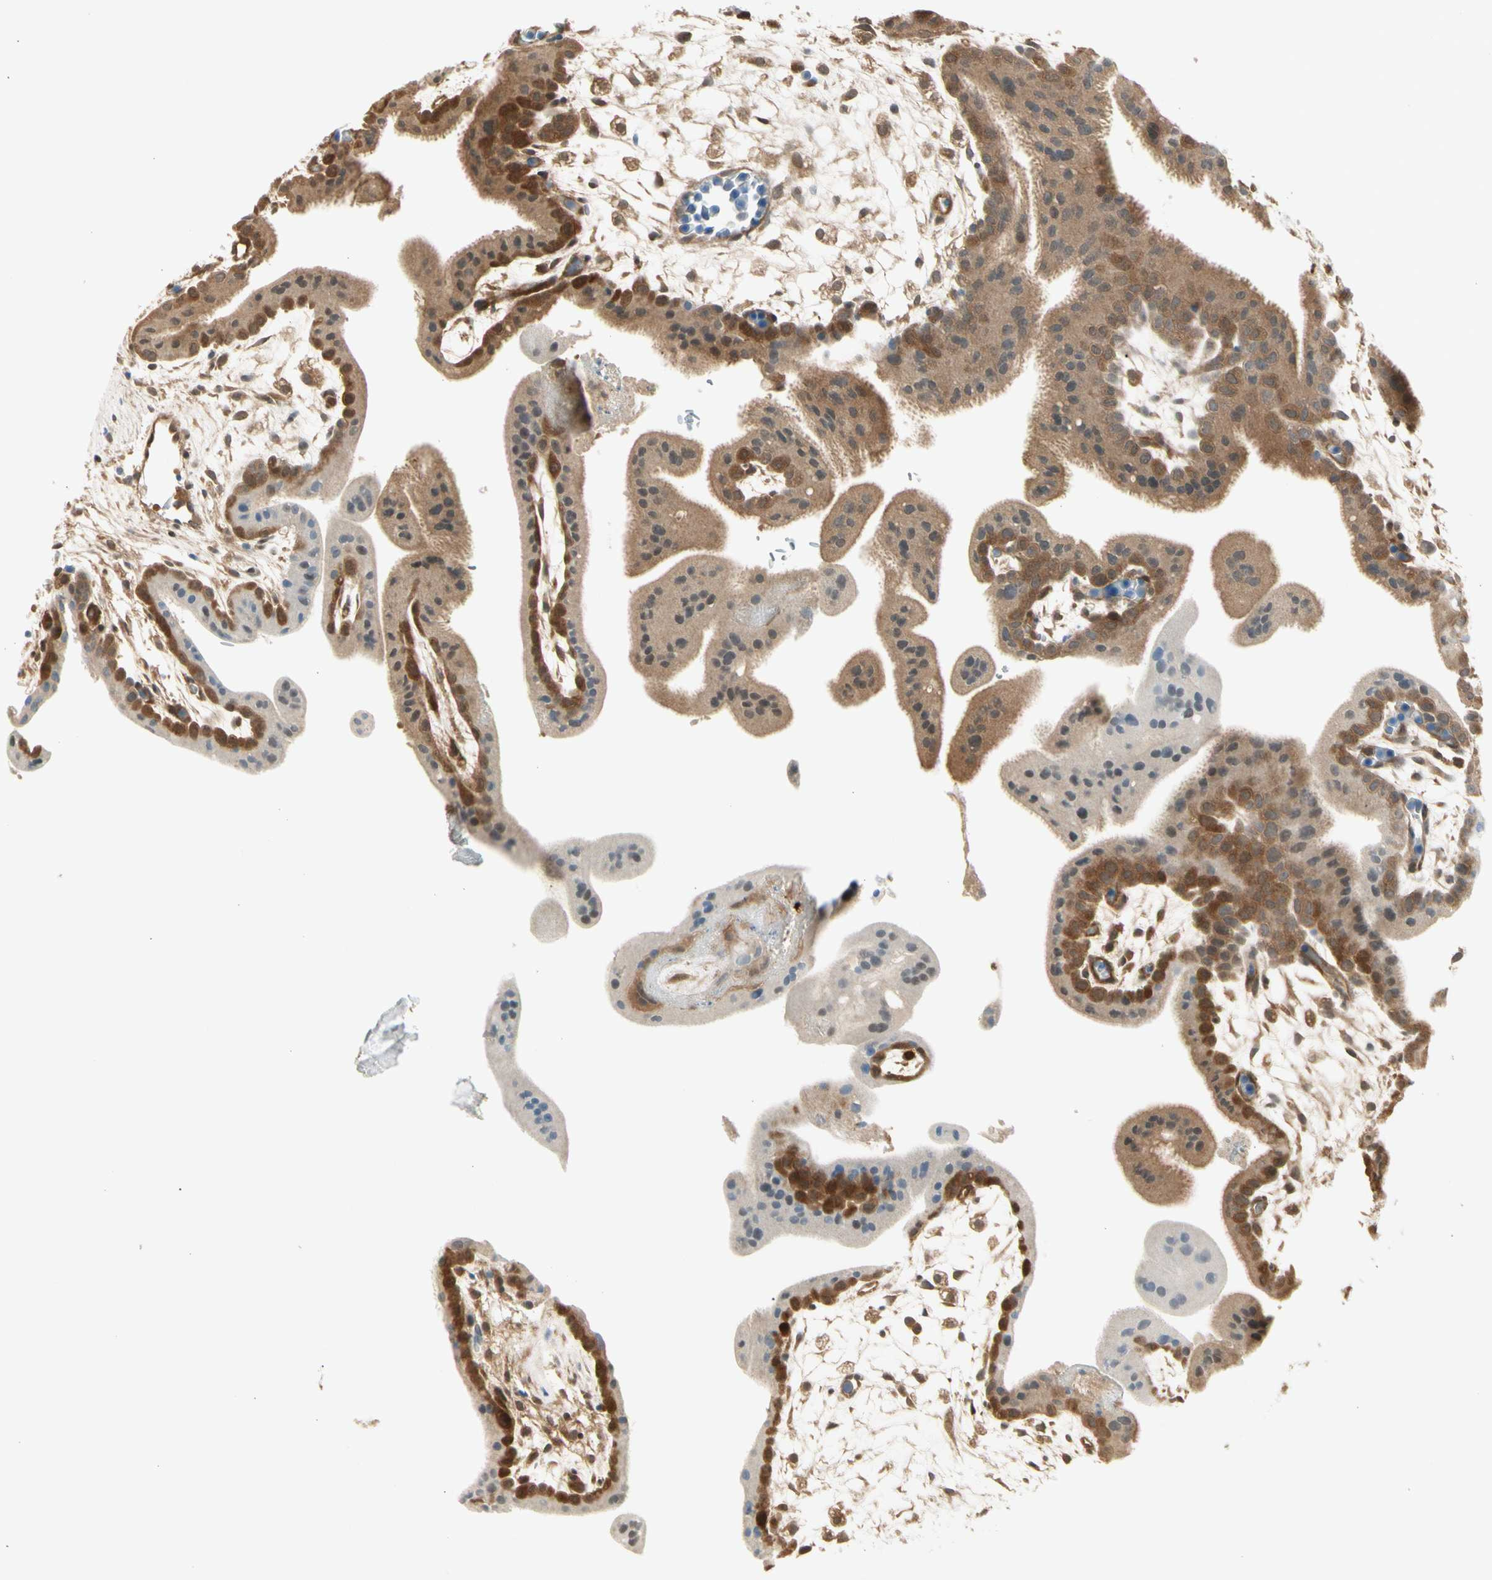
{"staining": {"intensity": "moderate", "quantity": ">75%", "location": "cytoplasmic/membranous,nuclear"}, "tissue": "placenta", "cell_type": "Decidual cells", "image_type": "normal", "snomed": [{"axis": "morphology", "description": "Normal tissue, NOS"}, {"axis": "topography", "description": "Placenta"}], "caption": "A medium amount of moderate cytoplasmic/membranous,nuclear positivity is present in approximately >75% of decidual cells in normal placenta.", "gene": "SERPINB6", "patient": {"sex": "female", "age": 35}}